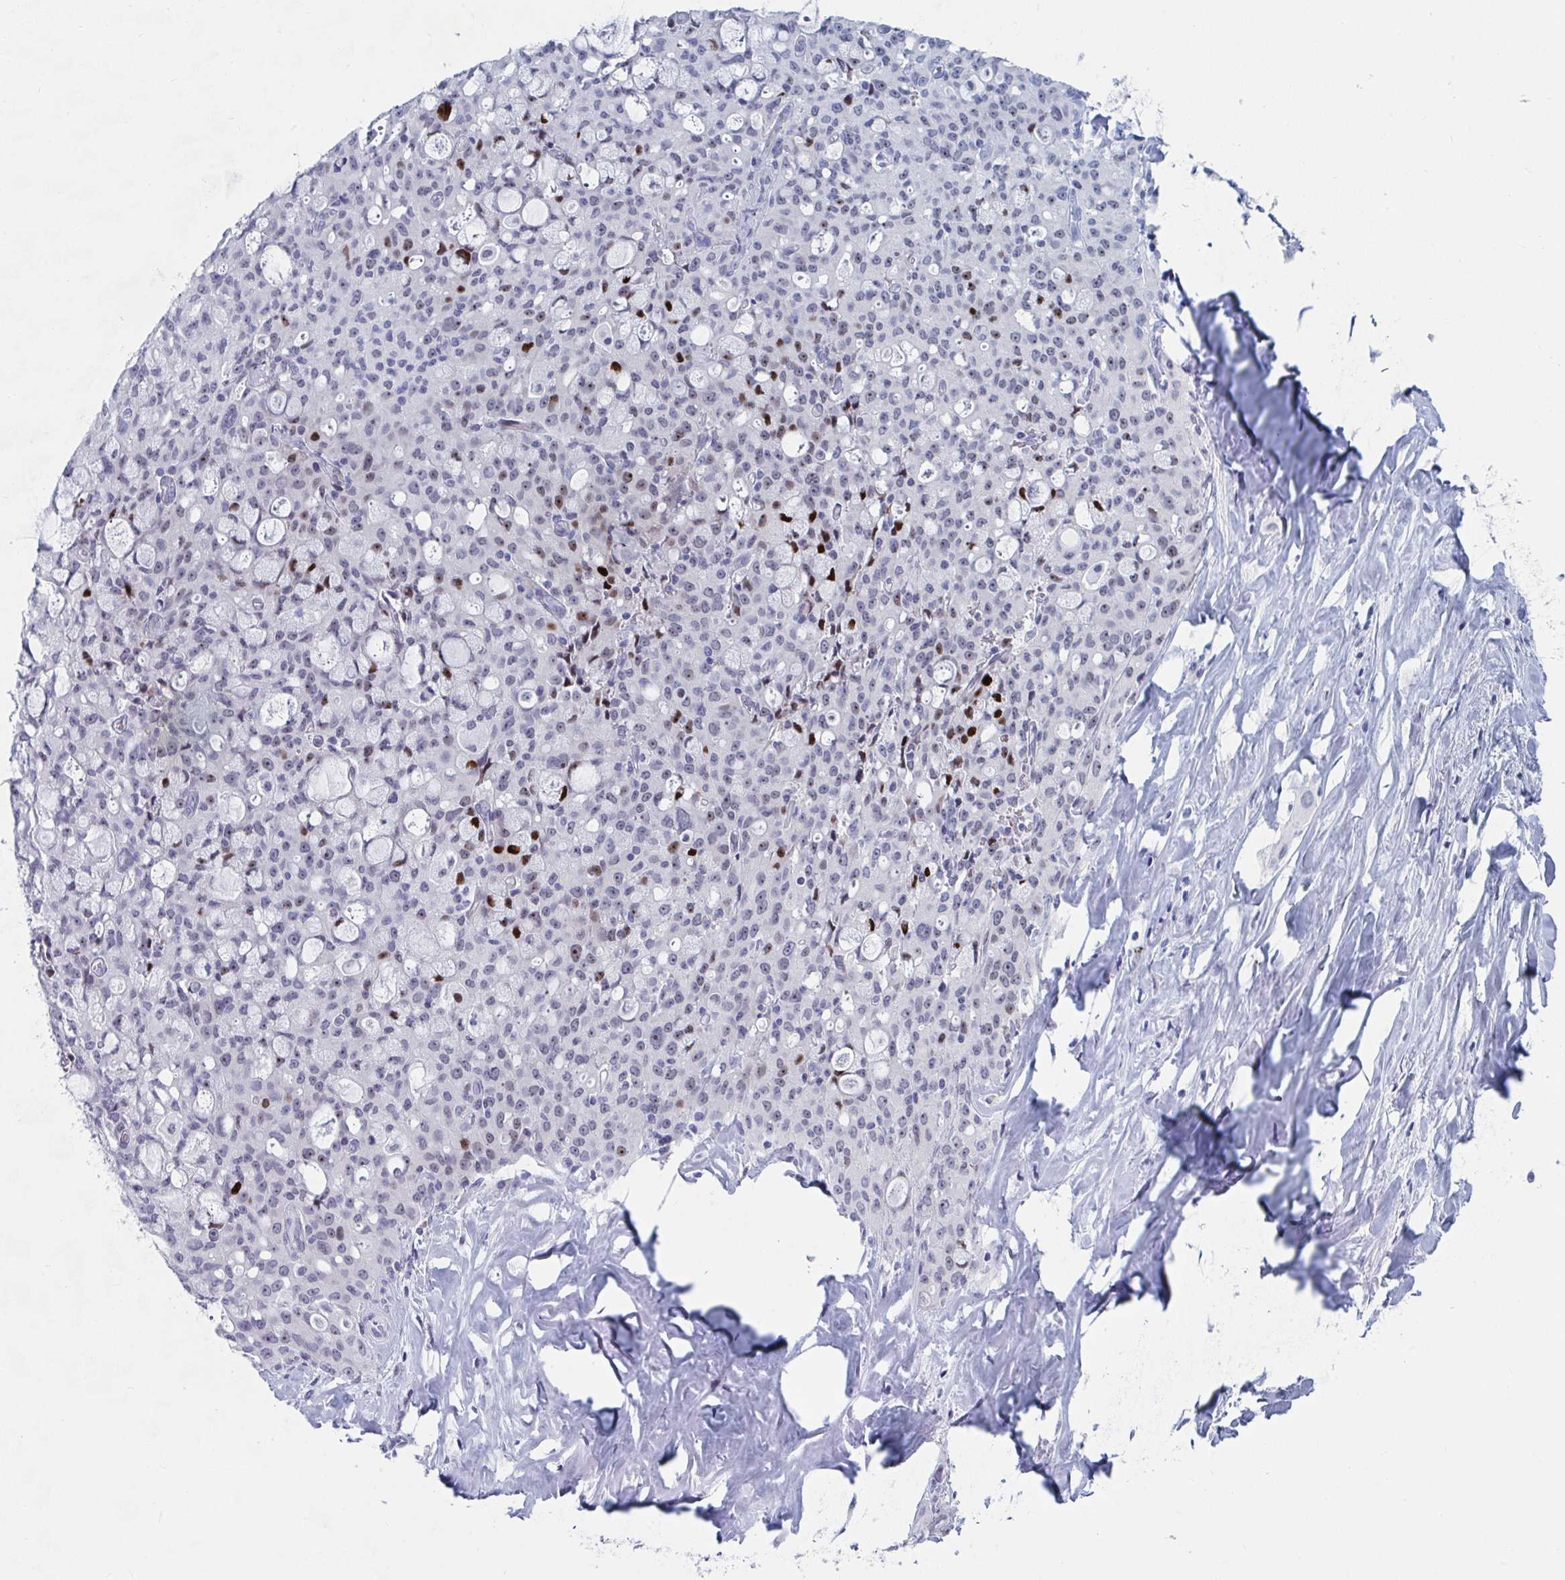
{"staining": {"intensity": "strong", "quantity": "<25%", "location": "nuclear"}, "tissue": "lung cancer", "cell_type": "Tumor cells", "image_type": "cancer", "snomed": [{"axis": "morphology", "description": "Adenocarcinoma, NOS"}, {"axis": "topography", "description": "Lung"}], "caption": "Tumor cells exhibit medium levels of strong nuclear expression in approximately <25% of cells in lung cancer.", "gene": "NR1H2", "patient": {"sex": "female", "age": 44}}